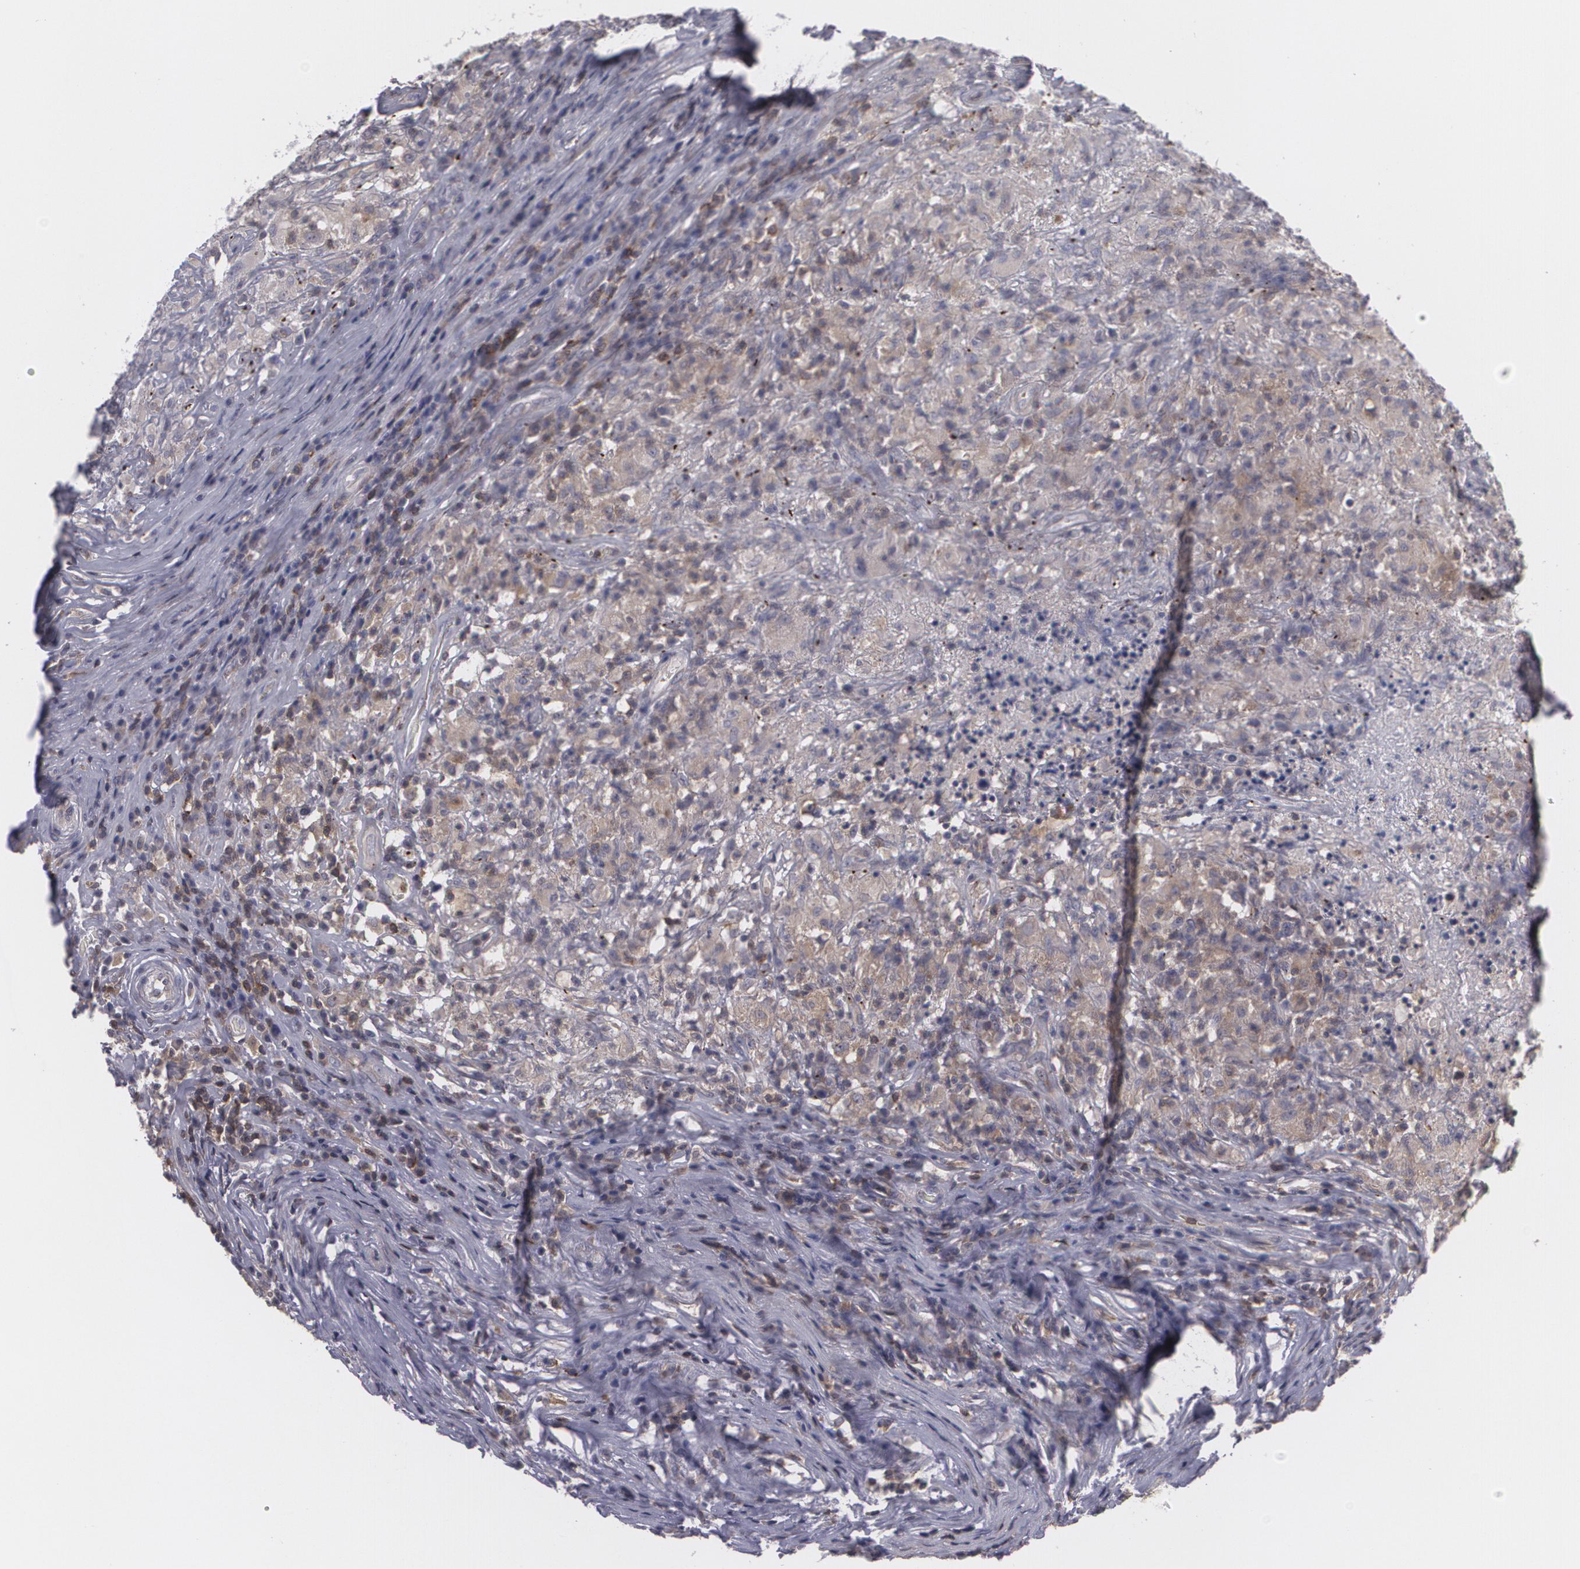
{"staining": {"intensity": "weak", "quantity": ">75%", "location": "cytoplasmic/membranous"}, "tissue": "testis cancer", "cell_type": "Tumor cells", "image_type": "cancer", "snomed": [{"axis": "morphology", "description": "Seminoma, NOS"}, {"axis": "topography", "description": "Testis"}], "caption": "Immunohistochemical staining of seminoma (testis) reveals weak cytoplasmic/membranous protein staining in approximately >75% of tumor cells. Using DAB (3,3'-diaminobenzidine) (brown) and hematoxylin (blue) stains, captured at high magnification using brightfield microscopy.", "gene": "BIN1", "patient": {"sex": "male", "age": 34}}